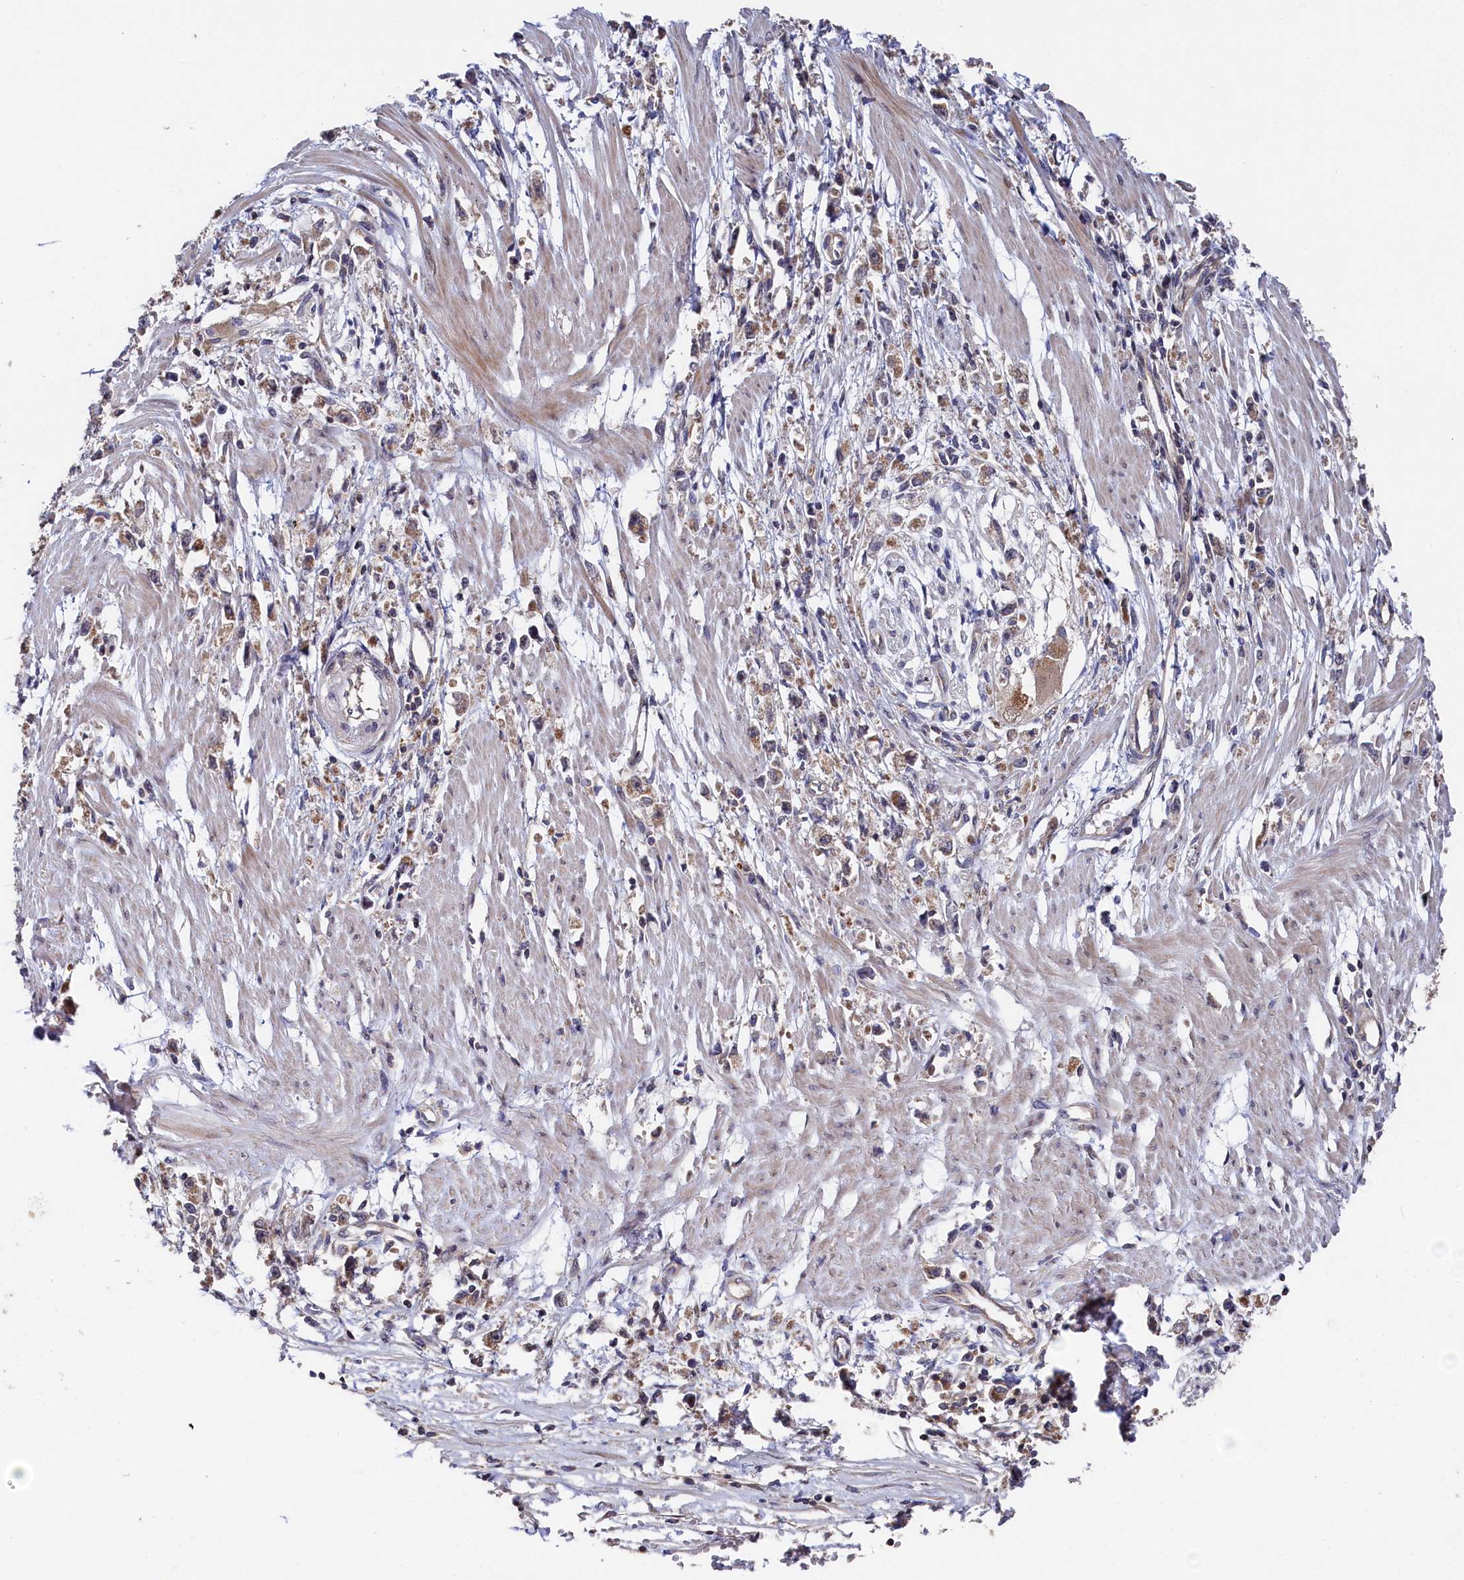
{"staining": {"intensity": "moderate", "quantity": "25%-75%", "location": "cytoplasmic/membranous"}, "tissue": "stomach cancer", "cell_type": "Tumor cells", "image_type": "cancer", "snomed": [{"axis": "morphology", "description": "Adenocarcinoma, NOS"}, {"axis": "topography", "description": "Stomach"}], "caption": "Immunohistochemical staining of human adenocarcinoma (stomach) shows moderate cytoplasmic/membranous protein positivity in about 25%-75% of tumor cells.", "gene": "SUPV3L1", "patient": {"sex": "female", "age": 59}}